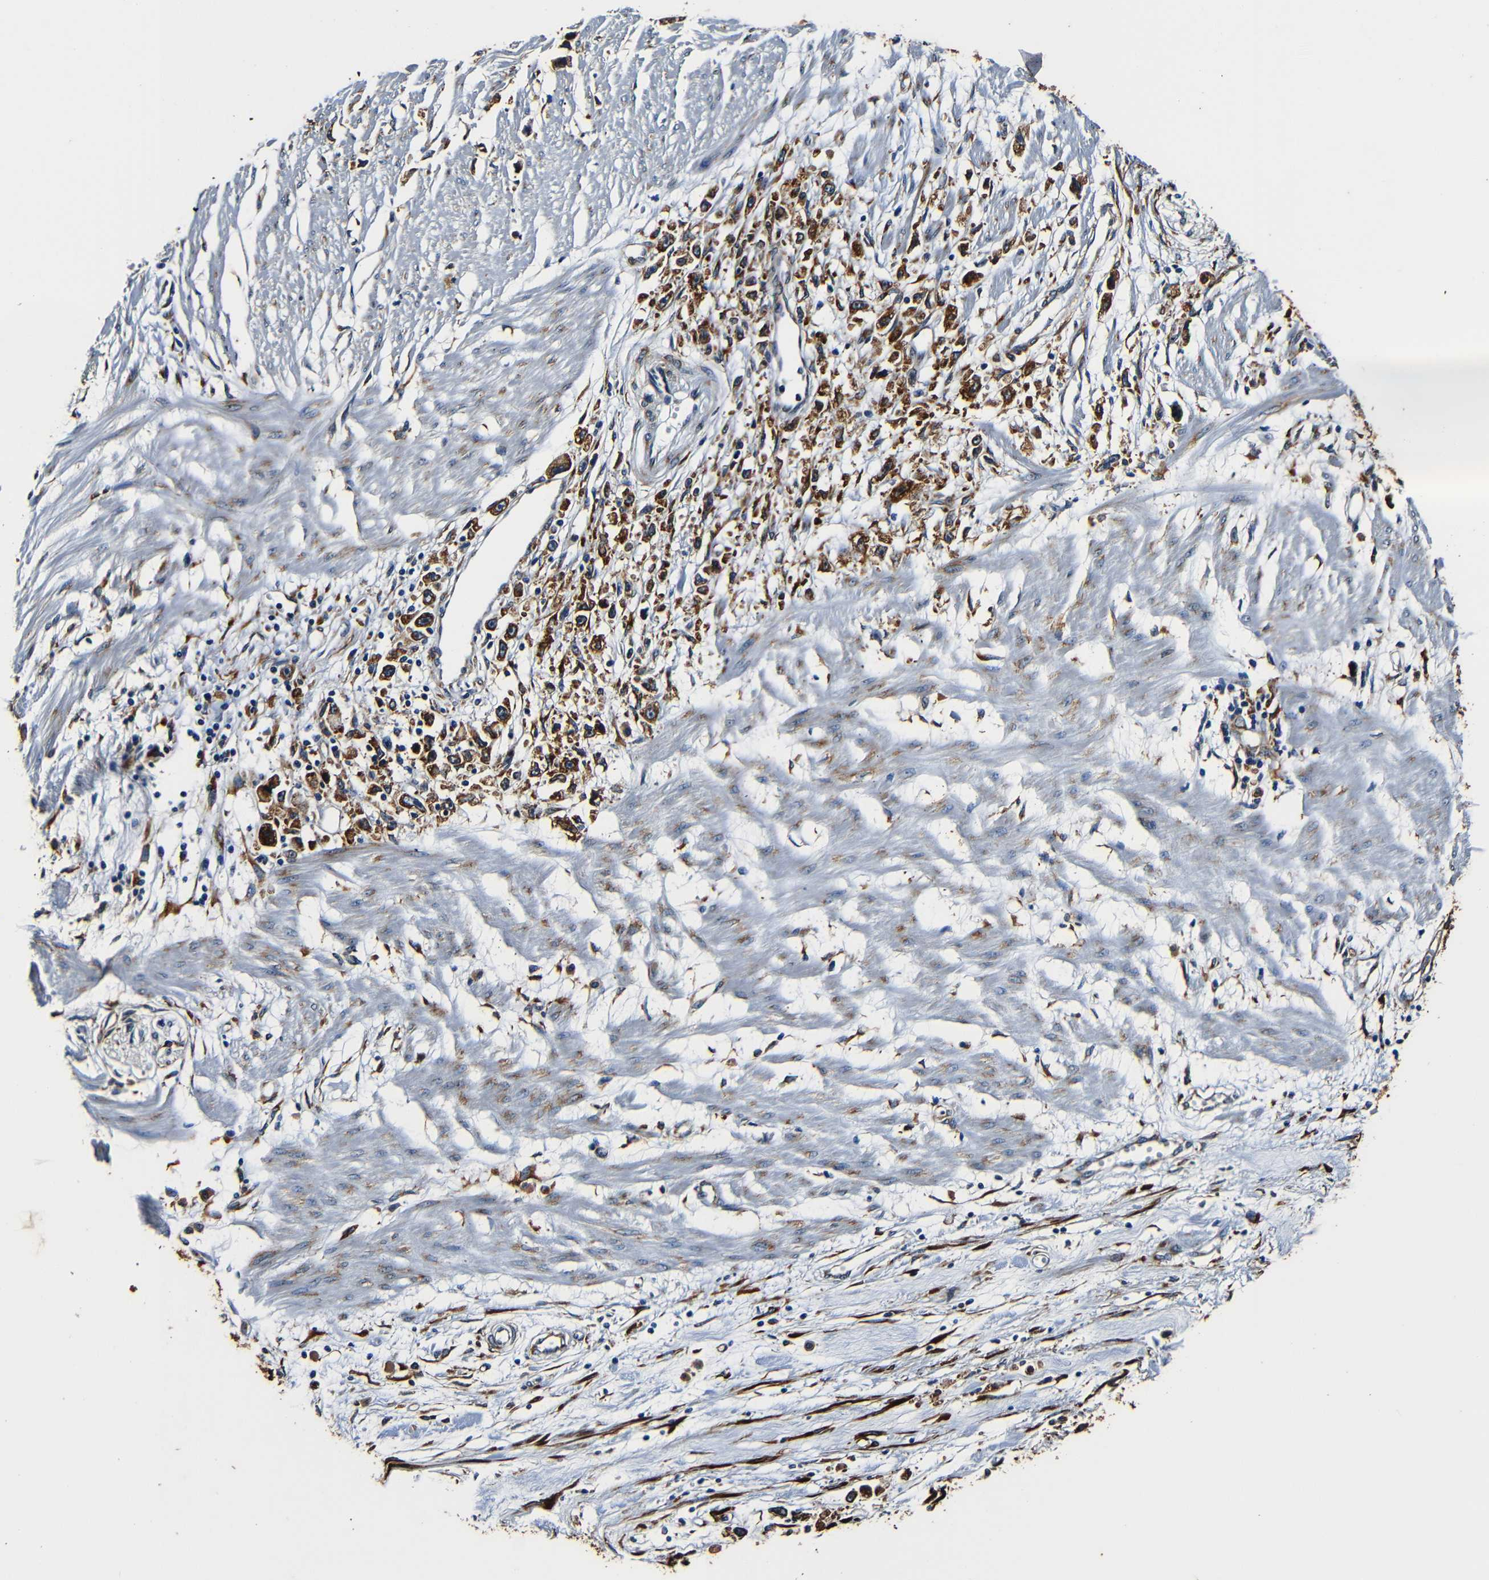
{"staining": {"intensity": "strong", "quantity": ">75%", "location": "cytoplasmic/membranous"}, "tissue": "stomach cancer", "cell_type": "Tumor cells", "image_type": "cancer", "snomed": [{"axis": "morphology", "description": "Adenocarcinoma, NOS"}, {"axis": "topography", "description": "Stomach"}], "caption": "IHC histopathology image of stomach adenocarcinoma stained for a protein (brown), which exhibits high levels of strong cytoplasmic/membranous positivity in approximately >75% of tumor cells.", "gene": "RRBP1", "patient": {"sex": "female", "age": 59}}